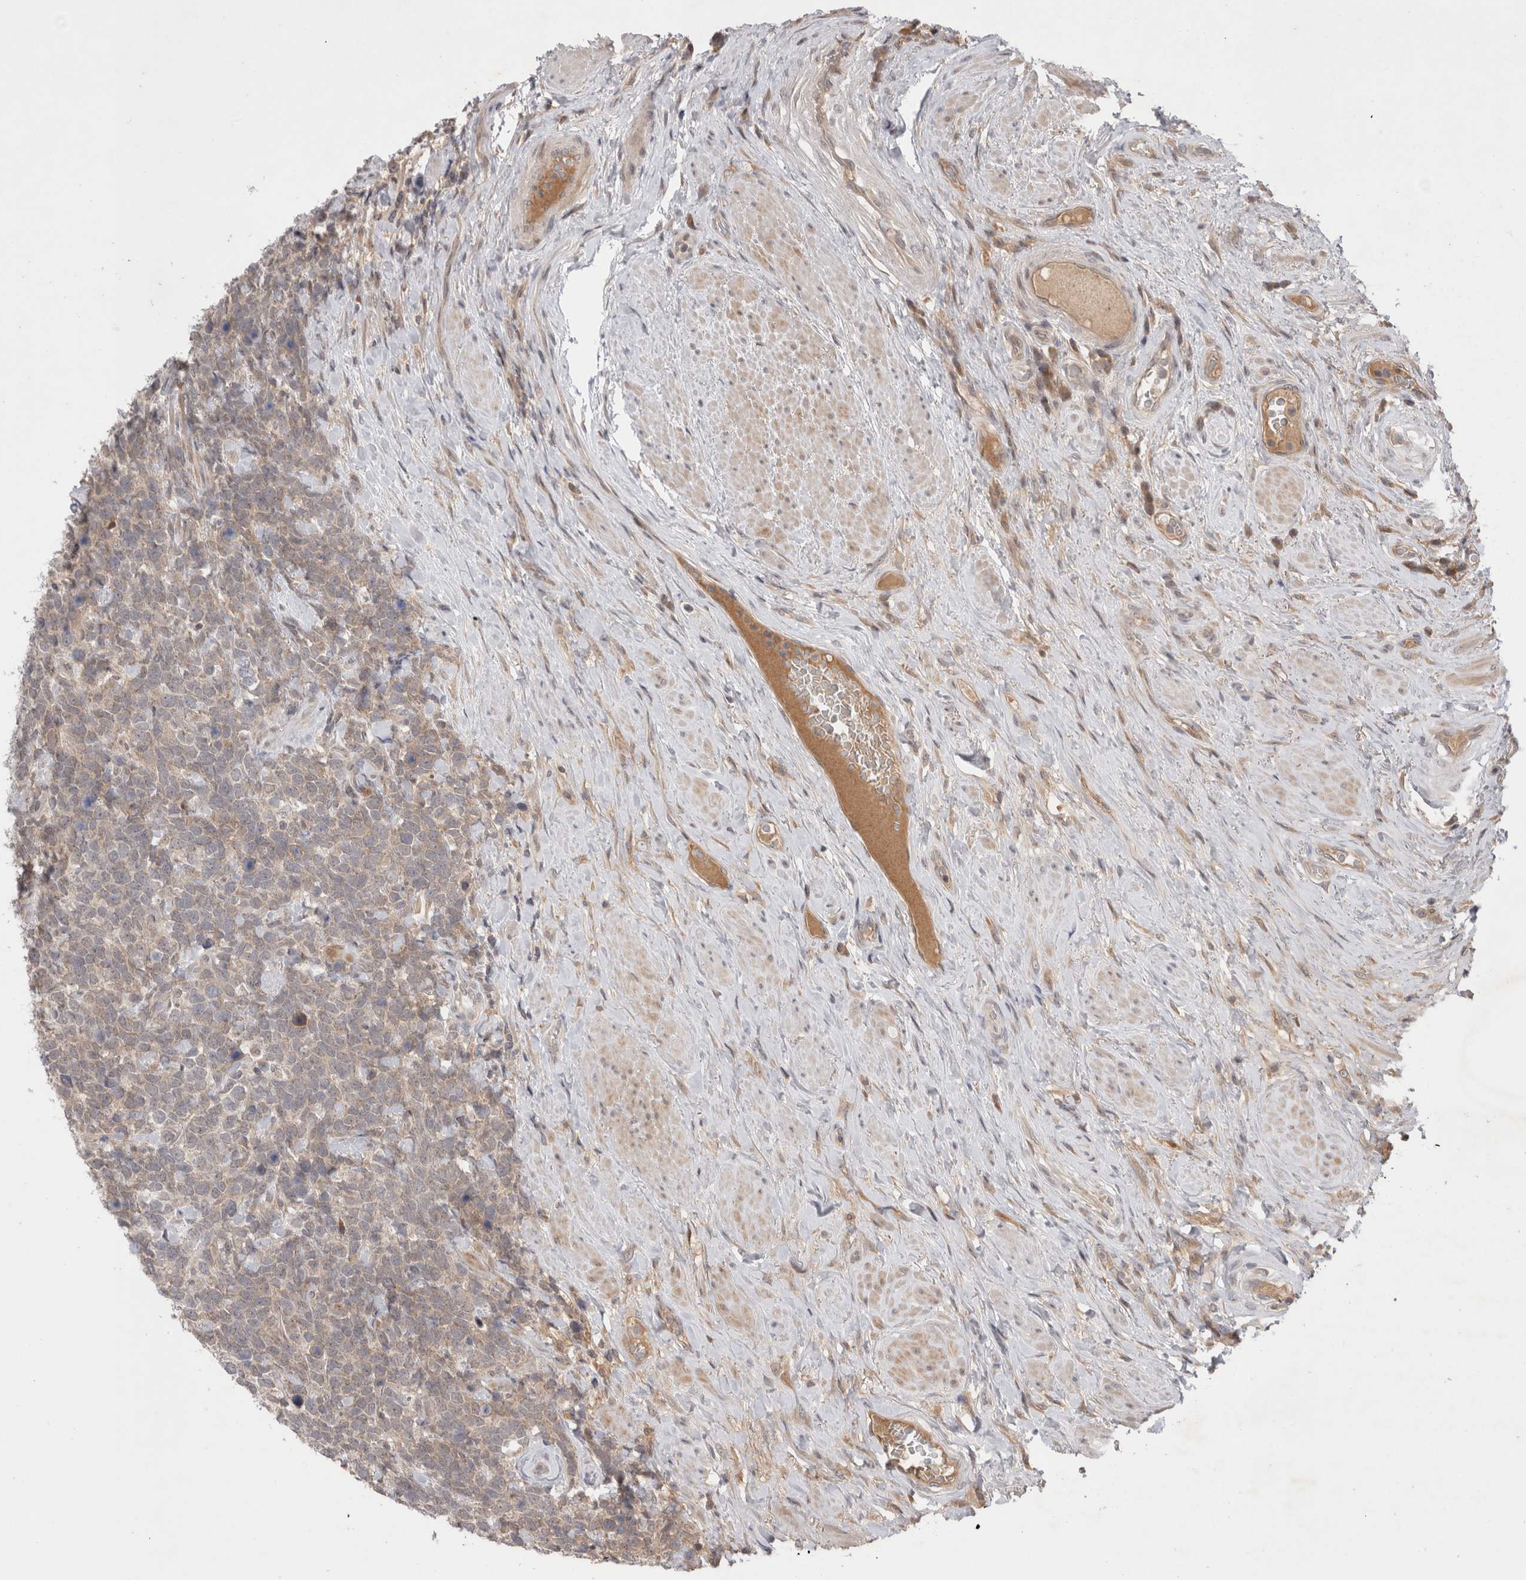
{"staining": {"intensity": "weak", "quantity": ">75%", "location": "cytoplasmic/membranous"}, "tissue": "urothelial cancer", "cell_type": "Tumor cells", "image_type": "cancer", "snomed": [{"axis": "morphology", "description": "Urothelial carcinoma, High grade"}, {"axis": "topography", "description": "Urinary bladder"}], "caption": "Immunohistochemistry (DAB) staining of urothelial cancer exhibits weak cytoplasmic/membranous protein positivity in approximately >75% of tumor cells. (brown staining indicates protein expression, while blue staining denotes nuclei).", "gene": "PLEKHM1", "patient": {"sex": "female", "age": 82}}